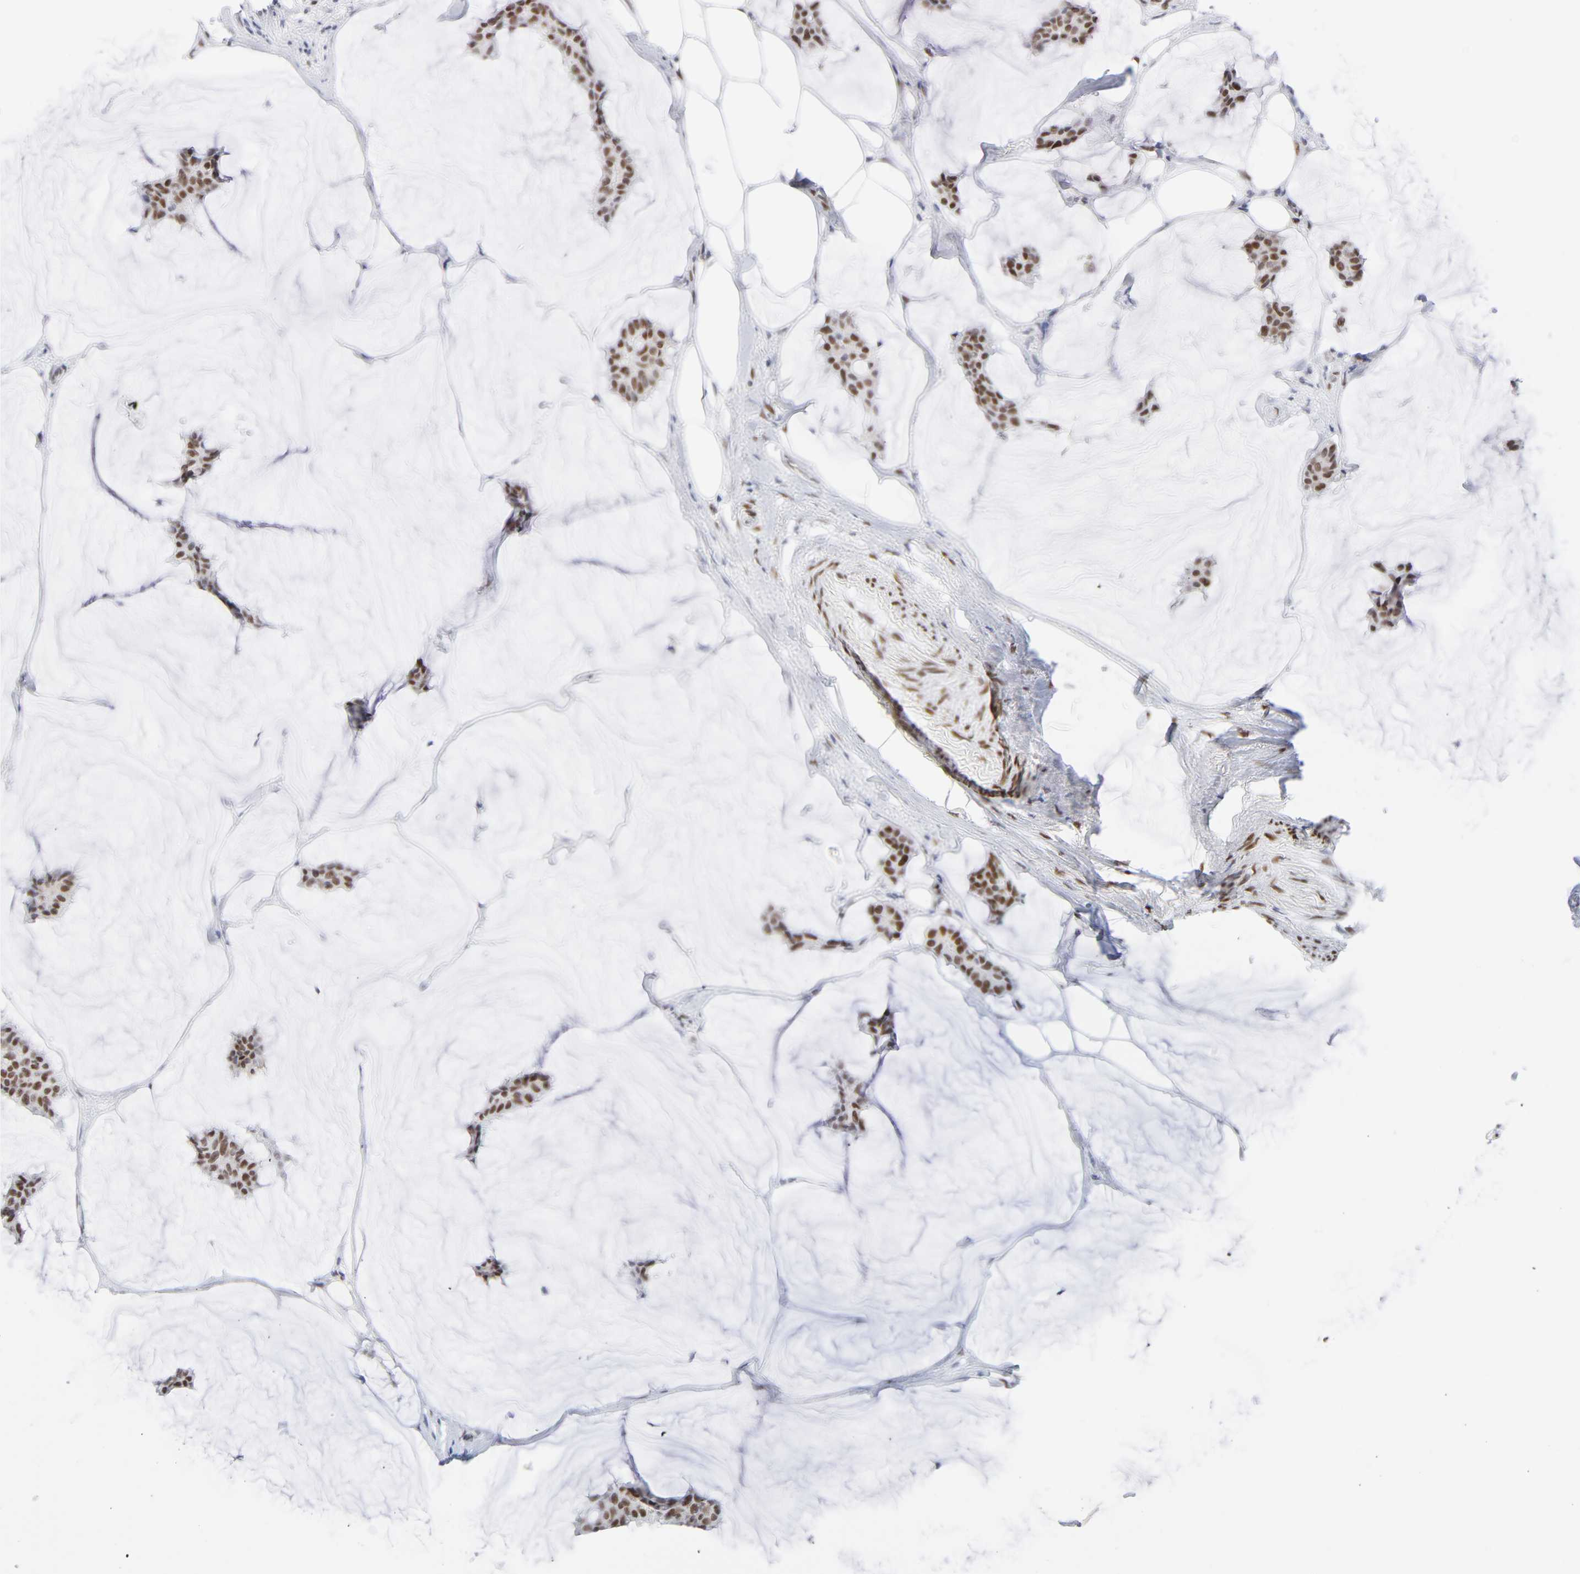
{"staining": {"intensity": "moderate", "quantity": ">75%", "location": "nuclear"}, "tissue": "breast cancer", "cell_type": "Tumor cells", "image_type": "cancer", "snomed": [{"axis": "morphology", "description": "Duct carcinoma"}, {"axis": "topography", "description": "Breast"}], "caption": "The image reveals immunohistochemical staining of invasive ductal carcinoma (breast). There is moderate nuclear expression is appreciated in about >75% of tumor cells.", "gene": "NFIC", "patient": {"sex": "female", "age": 93}}